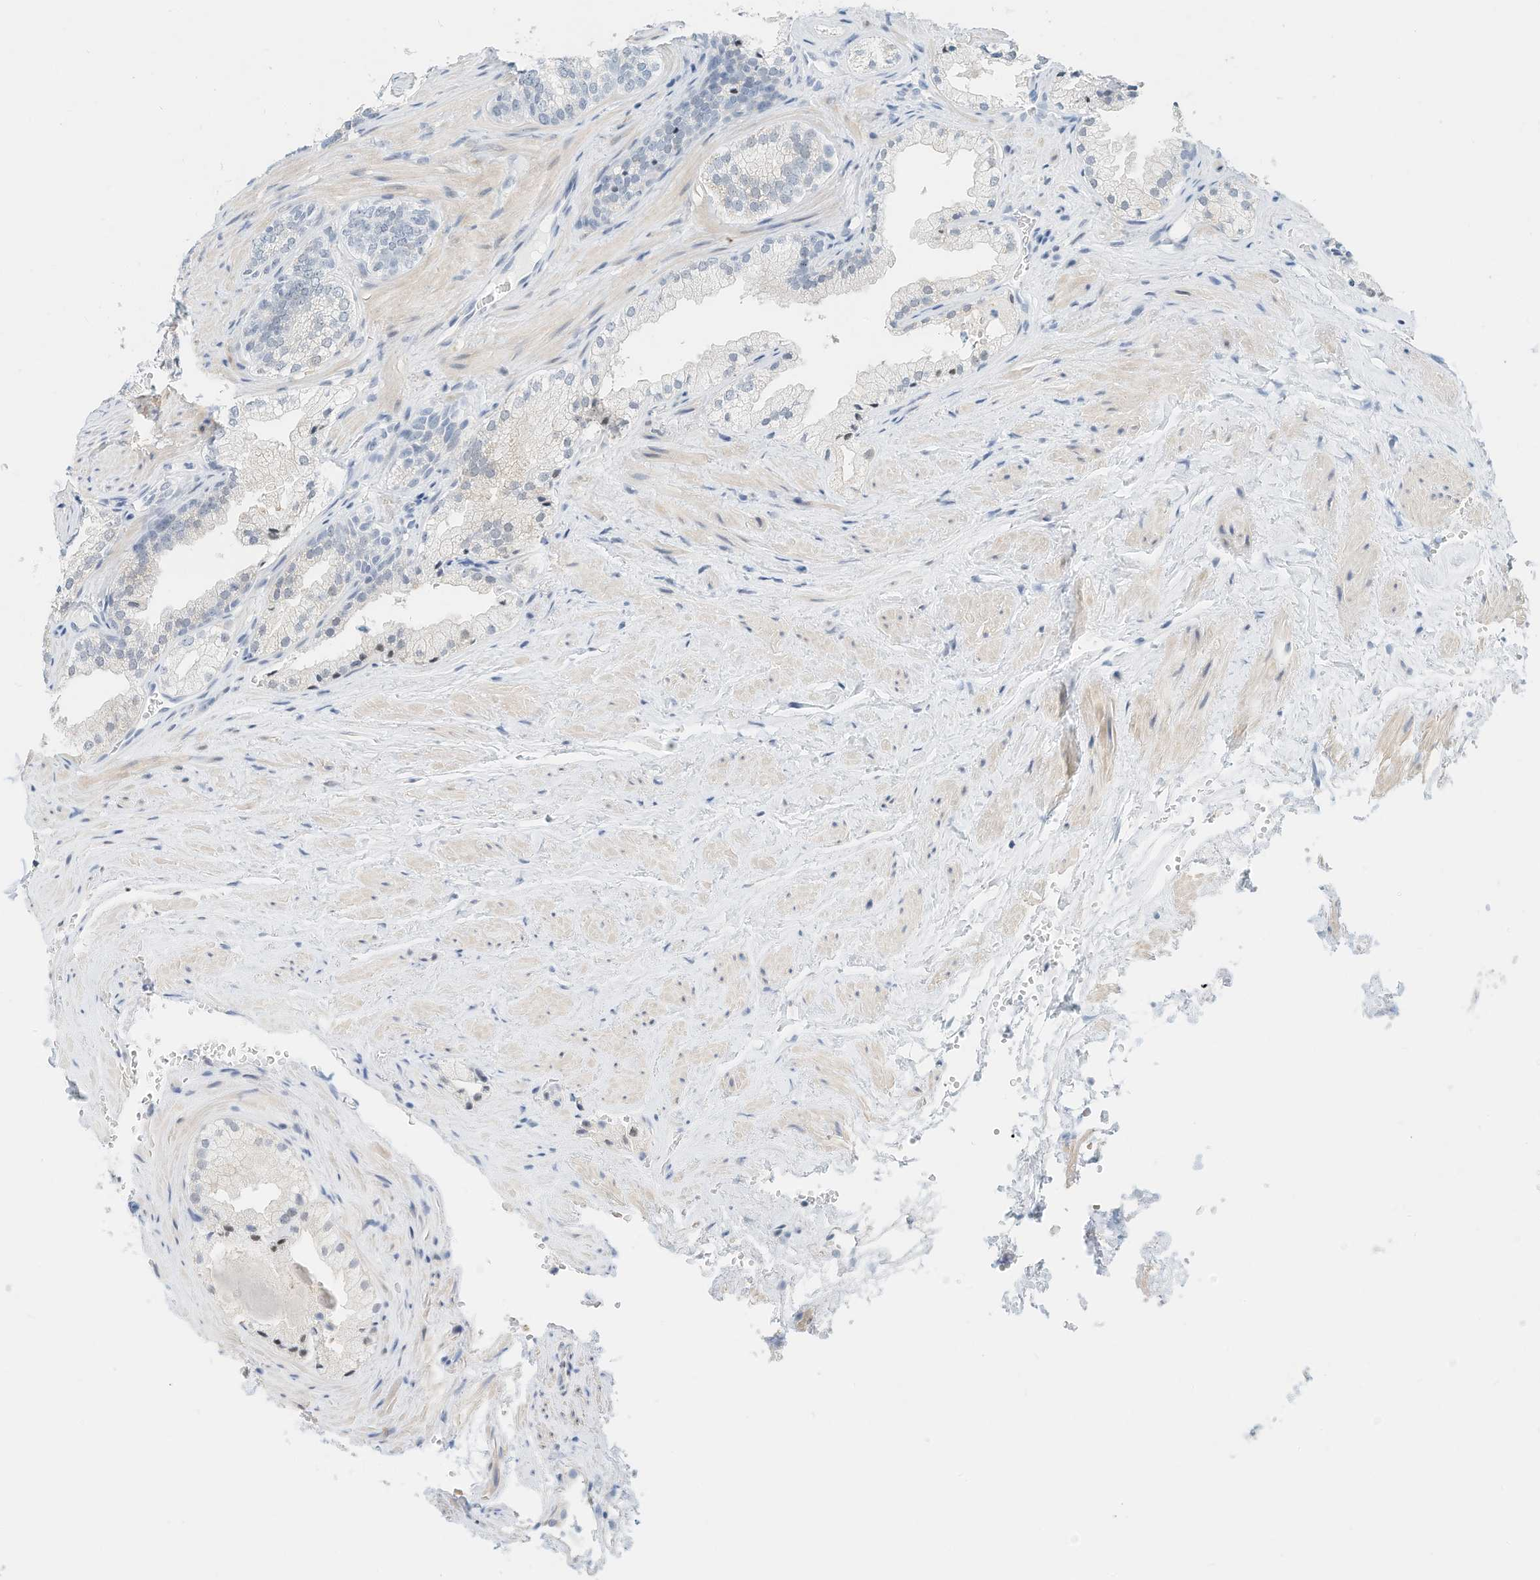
{"staining": {"intensity": "negative", "quantity": "none", "location": "none"}, "tissue": "prostate", "cell_type": "Glandular cells", "image_type": "normal", "snomed": [{"axis": "morphology", "description": "Normal tissue, NOS"}, {"axis": "topography", "description": "Prostate"}], "caption": "DAB immunohistochemical staining of benign prostate demonstrates no significant staining in glandular cells.", "gene": "ARHGAP28", "patient": {"sex": "male", "age": 76}}